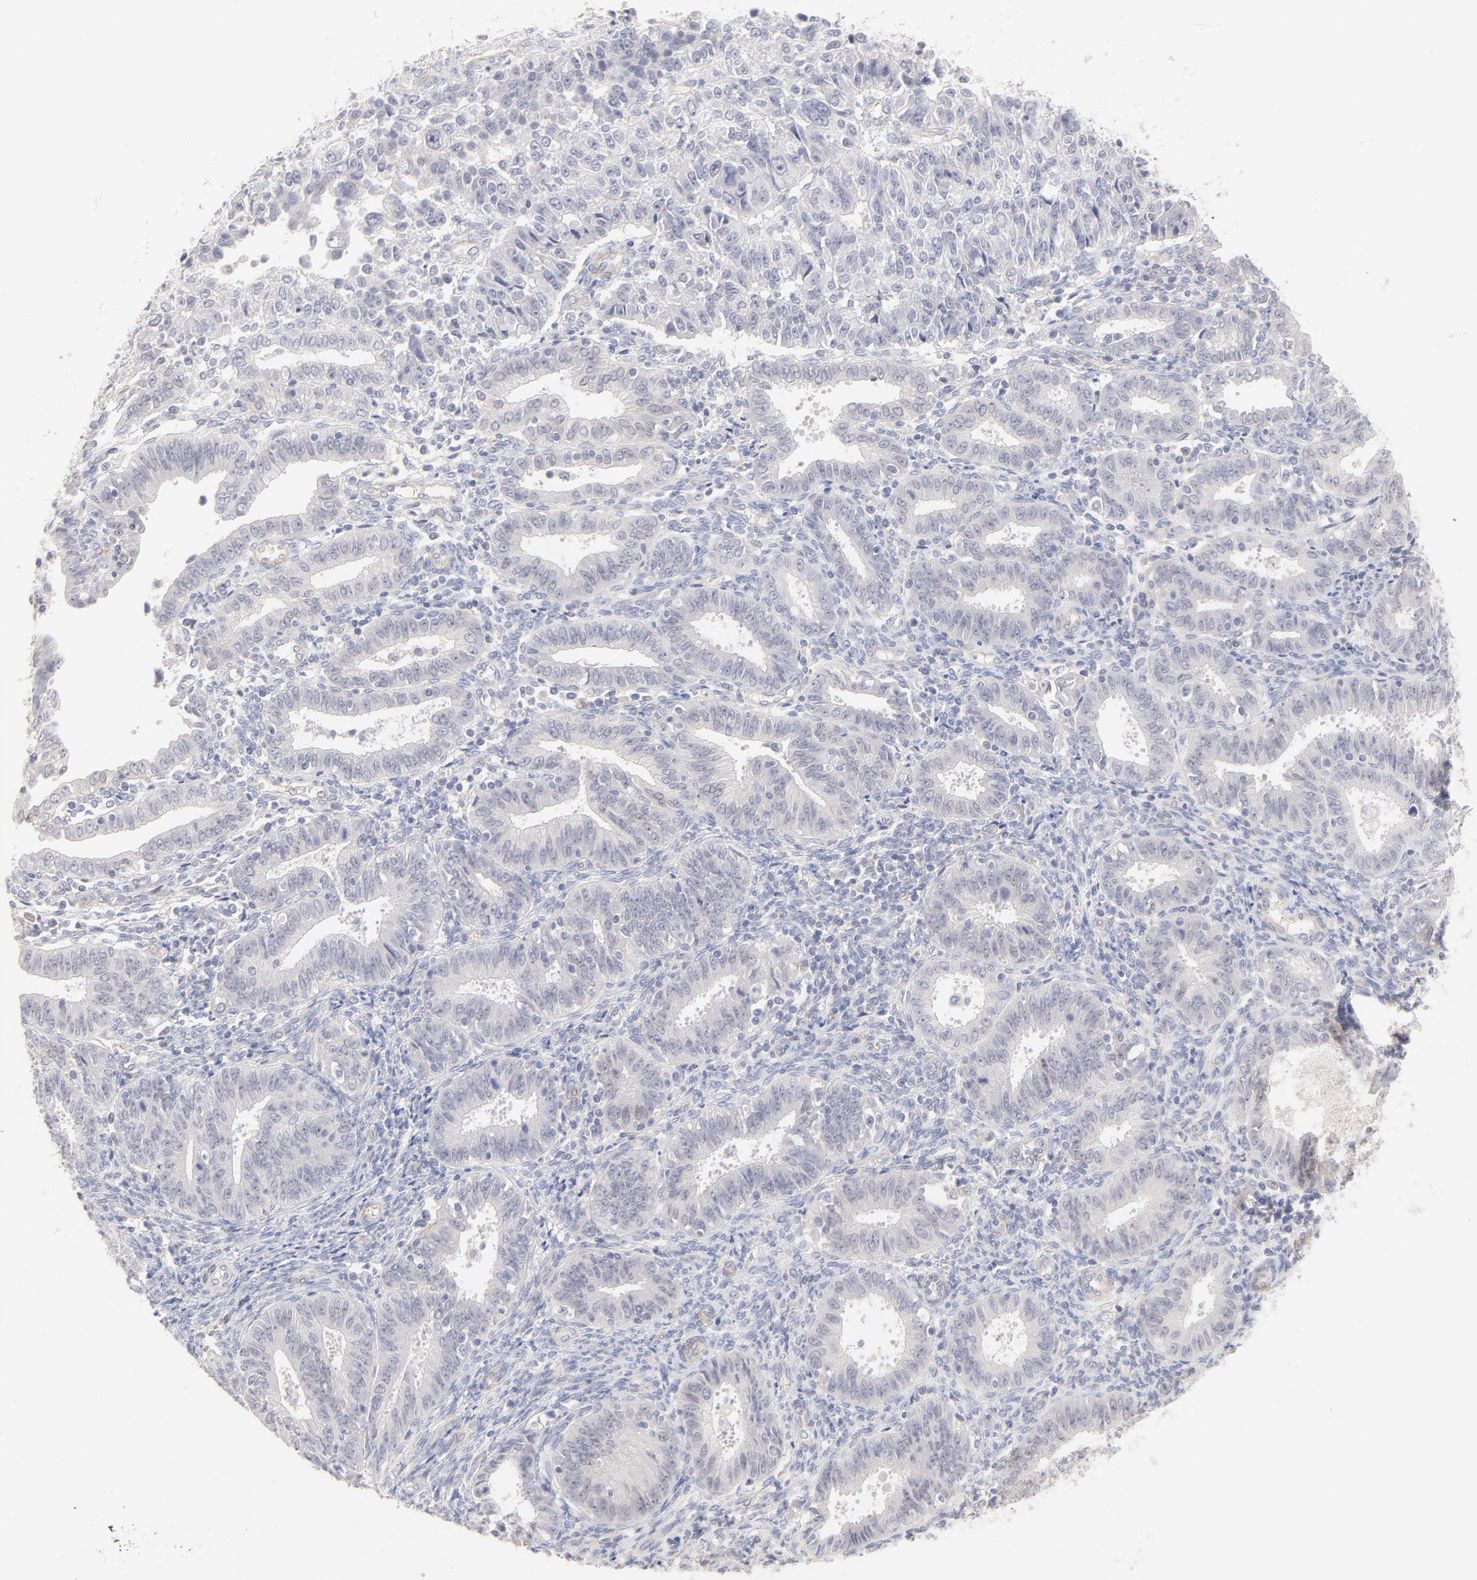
{"staining": {"intensity": "negative", "quantity": "none", "location": "none"}, "tissue": "endometrial cancer", "cell_type": "Tumor cells", "image_type": "cancer", "snomed": [{"axis": "morphology", "description": "Adenocarcinoma, NOS"}, {"axis": "topography", "description": "Endometrium"}], "caption": "A histopathology image of human endometrial cancer (adenocarcinoma) is negative for staining in tumor cells.", "gene": "ELF3", "patient": {"sex": "female", "age": 42}}